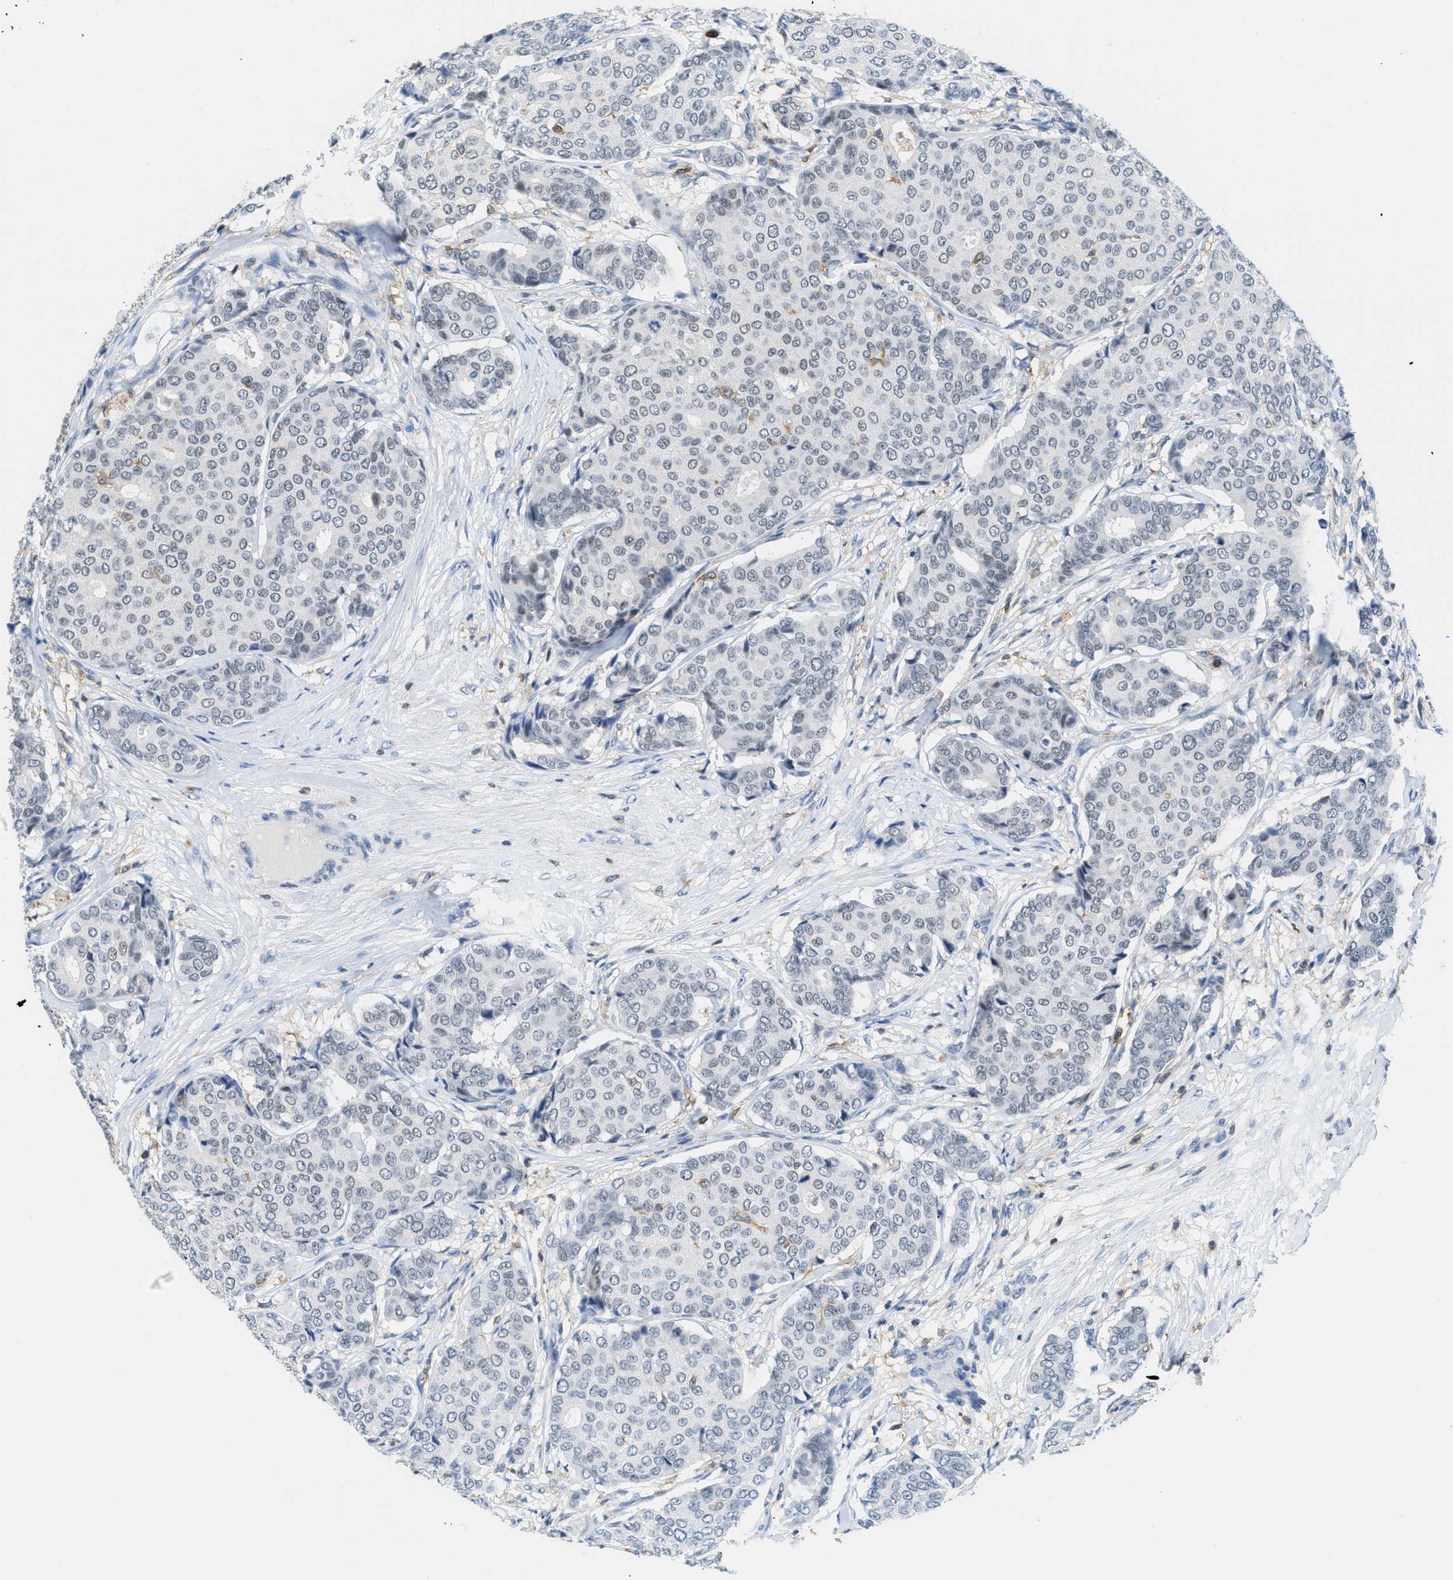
{"staining": {"intensity": "negative", "quantity": "none", "location": "none"}, "tissue": "breast cancer", "cell_type": "Tumor cells", "image_type": "cancer", "snomed": [{"axis": "morphology", "description": "Duct carcinoma"}, {"axis": "topography", "description": "Breast"}], "caption": "Tumor cells are negative for brown protein staining in breast cancer.", "gene": "FAM151A", "patient": {"sex": "female", "age": 75}}